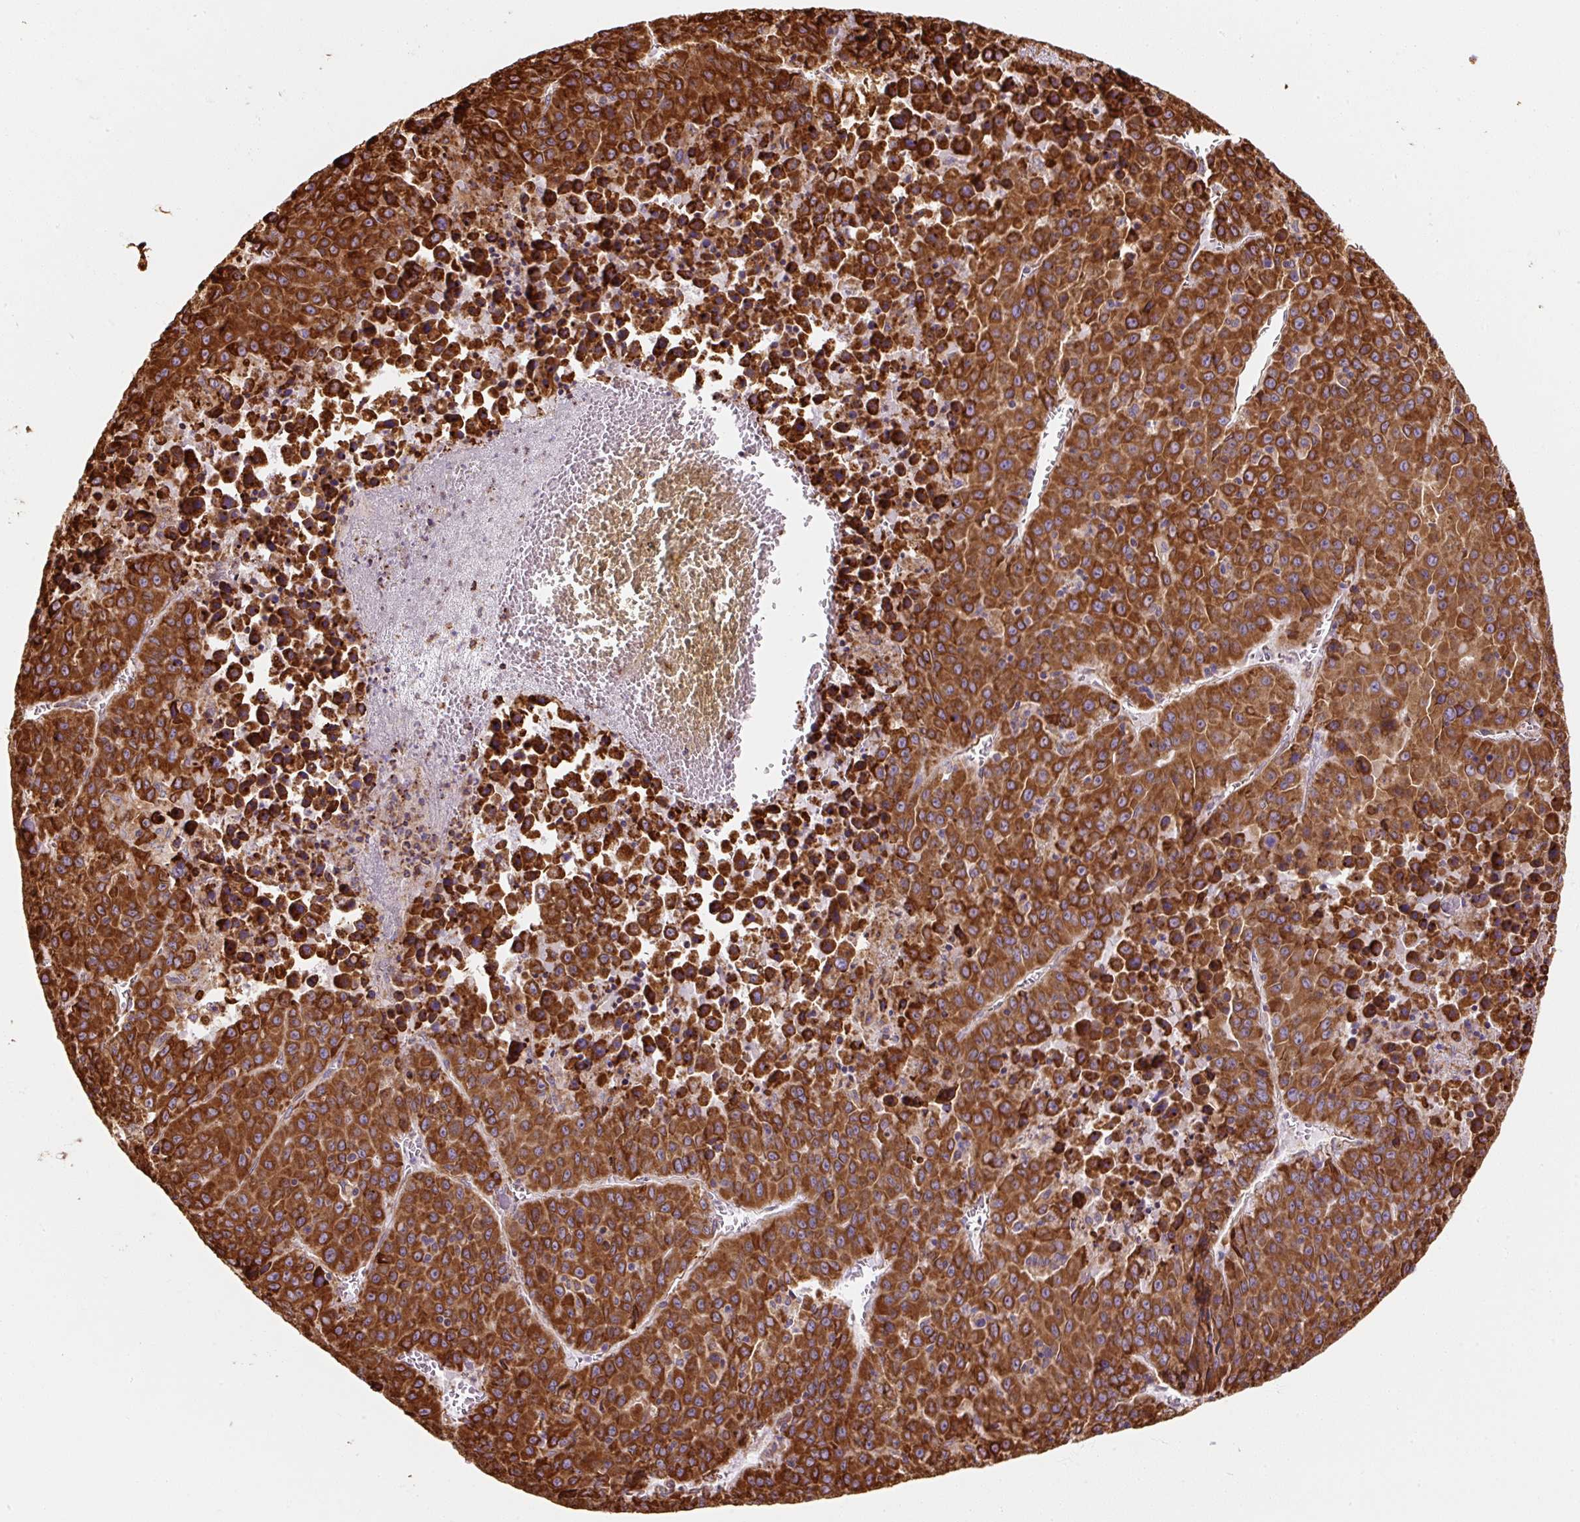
{"staining": {"intensity": "strong", "quantity": ">75%", "location": "cytoplasmic/membranous"}, "tissue": "liver cancer", "cell_type": "Tumor cells", "image_type": "cancer", "snomed": [{"axis": "morphology", "description": "Carcinoma, Hepatocellular, NOS"}, {"axis": "topography", "description": "Liver"}], "caption": "A brown stain labels strong cytoplasmic/membranous expression of a protein in human liver cancer tumor cells. Using DAB (3,3'-diaminobenzidine) (brown) and hematoxylin (blue) stains, captured at high magnification using brightfield microscopy.", "gene": "PRKCSH", "patient": {"sex": "female", "age": 53}}